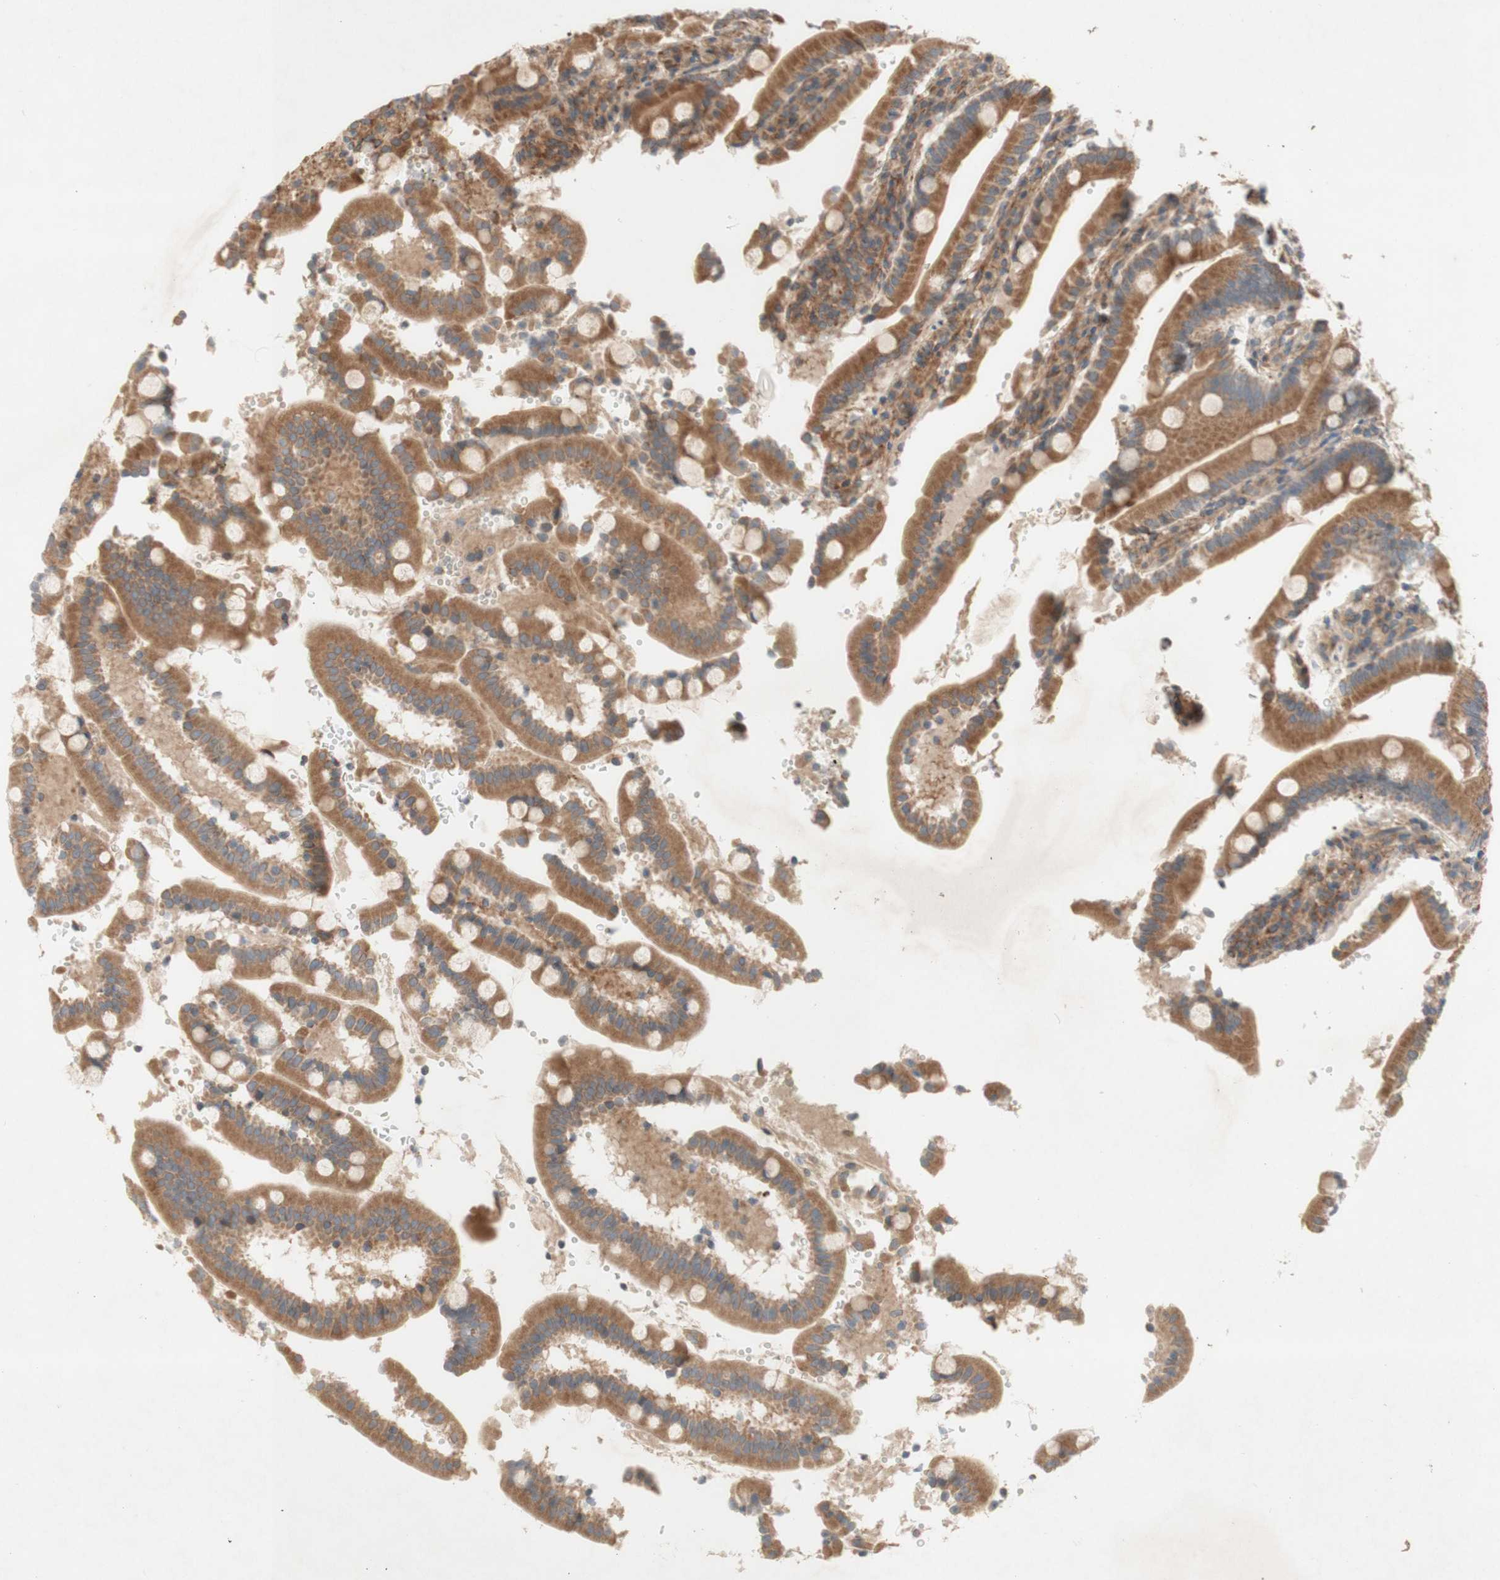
{"staining": {"intensity": "moderate", "quantity": ">75%", "location": "cytoplasmic/membranous"}, "tissue": "duodenum", "cell_type": "Glandular cells", "image_type": "normal", "snomed": [{"axis": "morphology", "description": "Normal tissue, NOS"}, {"axis": "topography", "description": "Small intestine, NOS"}], "caption": "Moderate cytoplasmic/membranous expression is present in approximately >75% of glandular cells in normal duodenum. (DAB IHC, brown staining for protein, blue staining for nuclei).", "gene": "SOCS2", "patient": {"sex": "female", "age": 71}}